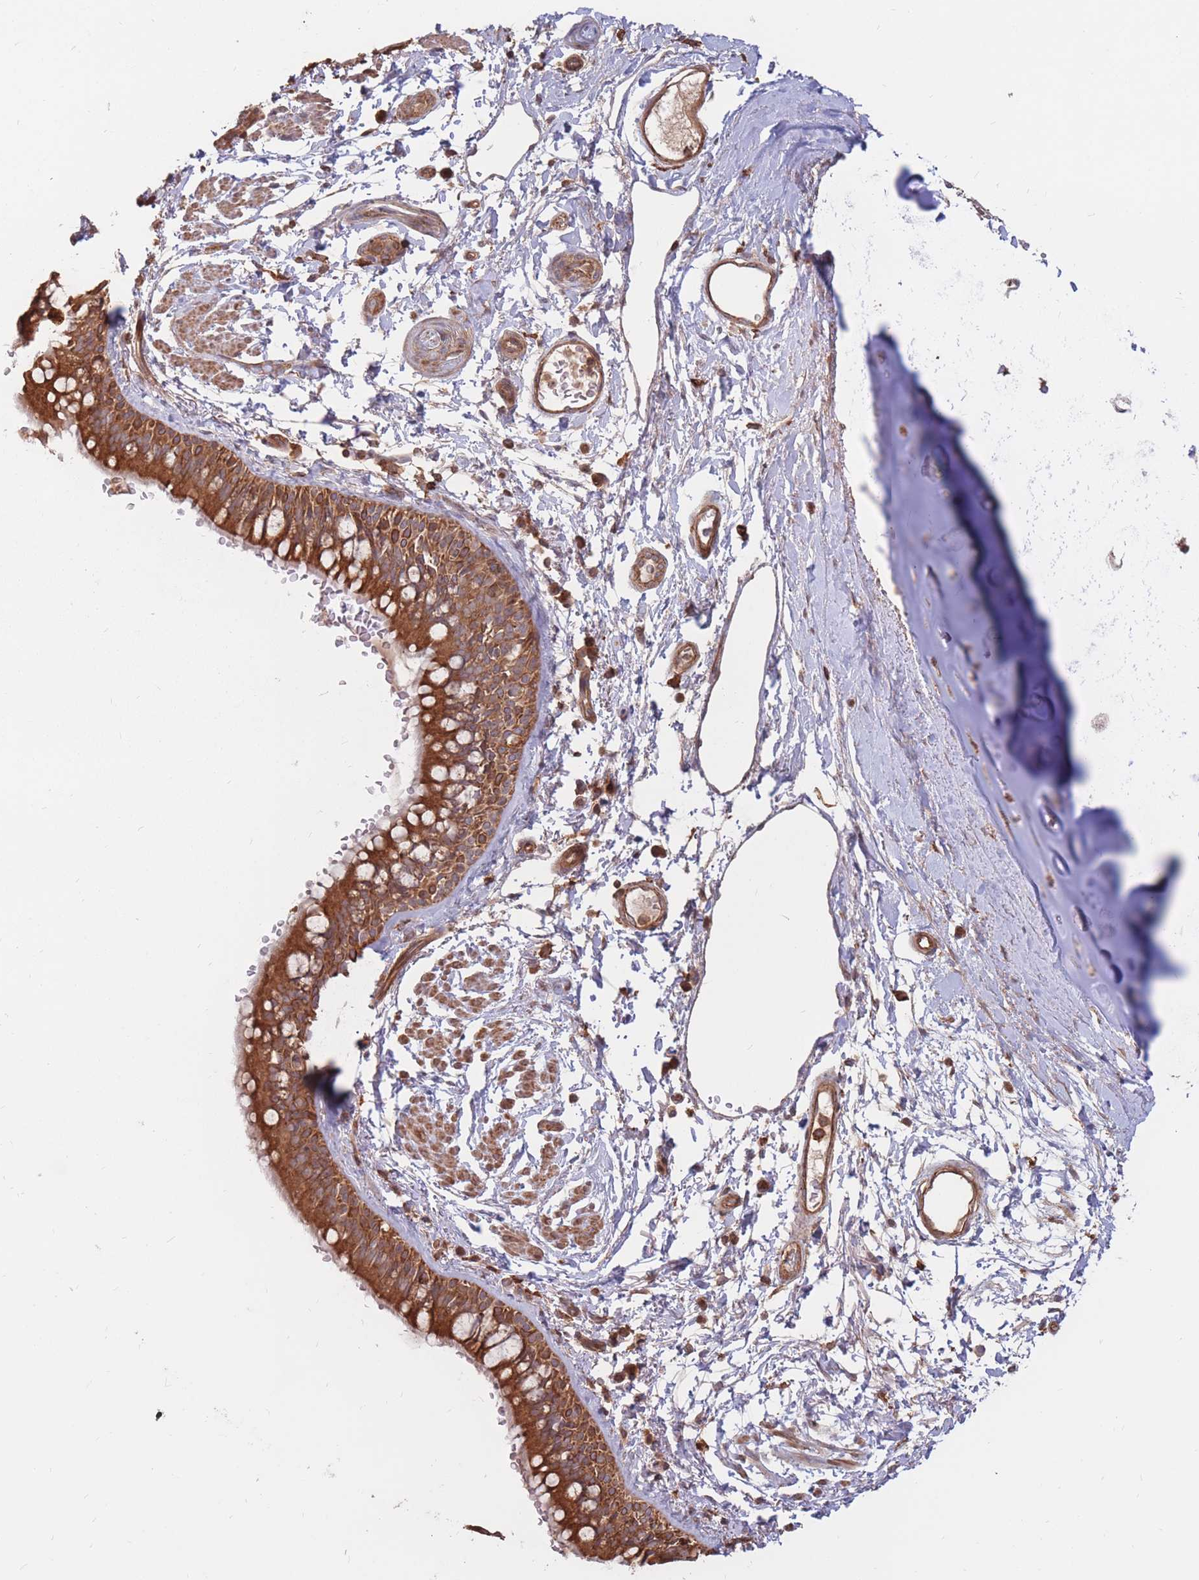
{"staining": {"intensity": "strong", "quantity": ">75%", "location": "cytoplasmic/membranous"}, "tissue": "bronchus", "cell_type": "Respiratory epithelial cells", "image_type": "normal", "snomed": [{"axis": "morphology", "description": "Normal tissue, NOS"}, {"axis": "topography", "description": "Lymph node"}, {"axis": "topography", "description": "Cartilage tissue"}, {"axis": "topography", "description": "Bronchus"}], "caption": "This micrograph demonstrates immunohistochemistry (IHC) staining of benign bronchus, with high strong cytoplasmic/membranous staining in approximately >75% of respiratory epithelial cells.", "gene": "RASSF2", "patient": {"sex": "female", "age": 70}}